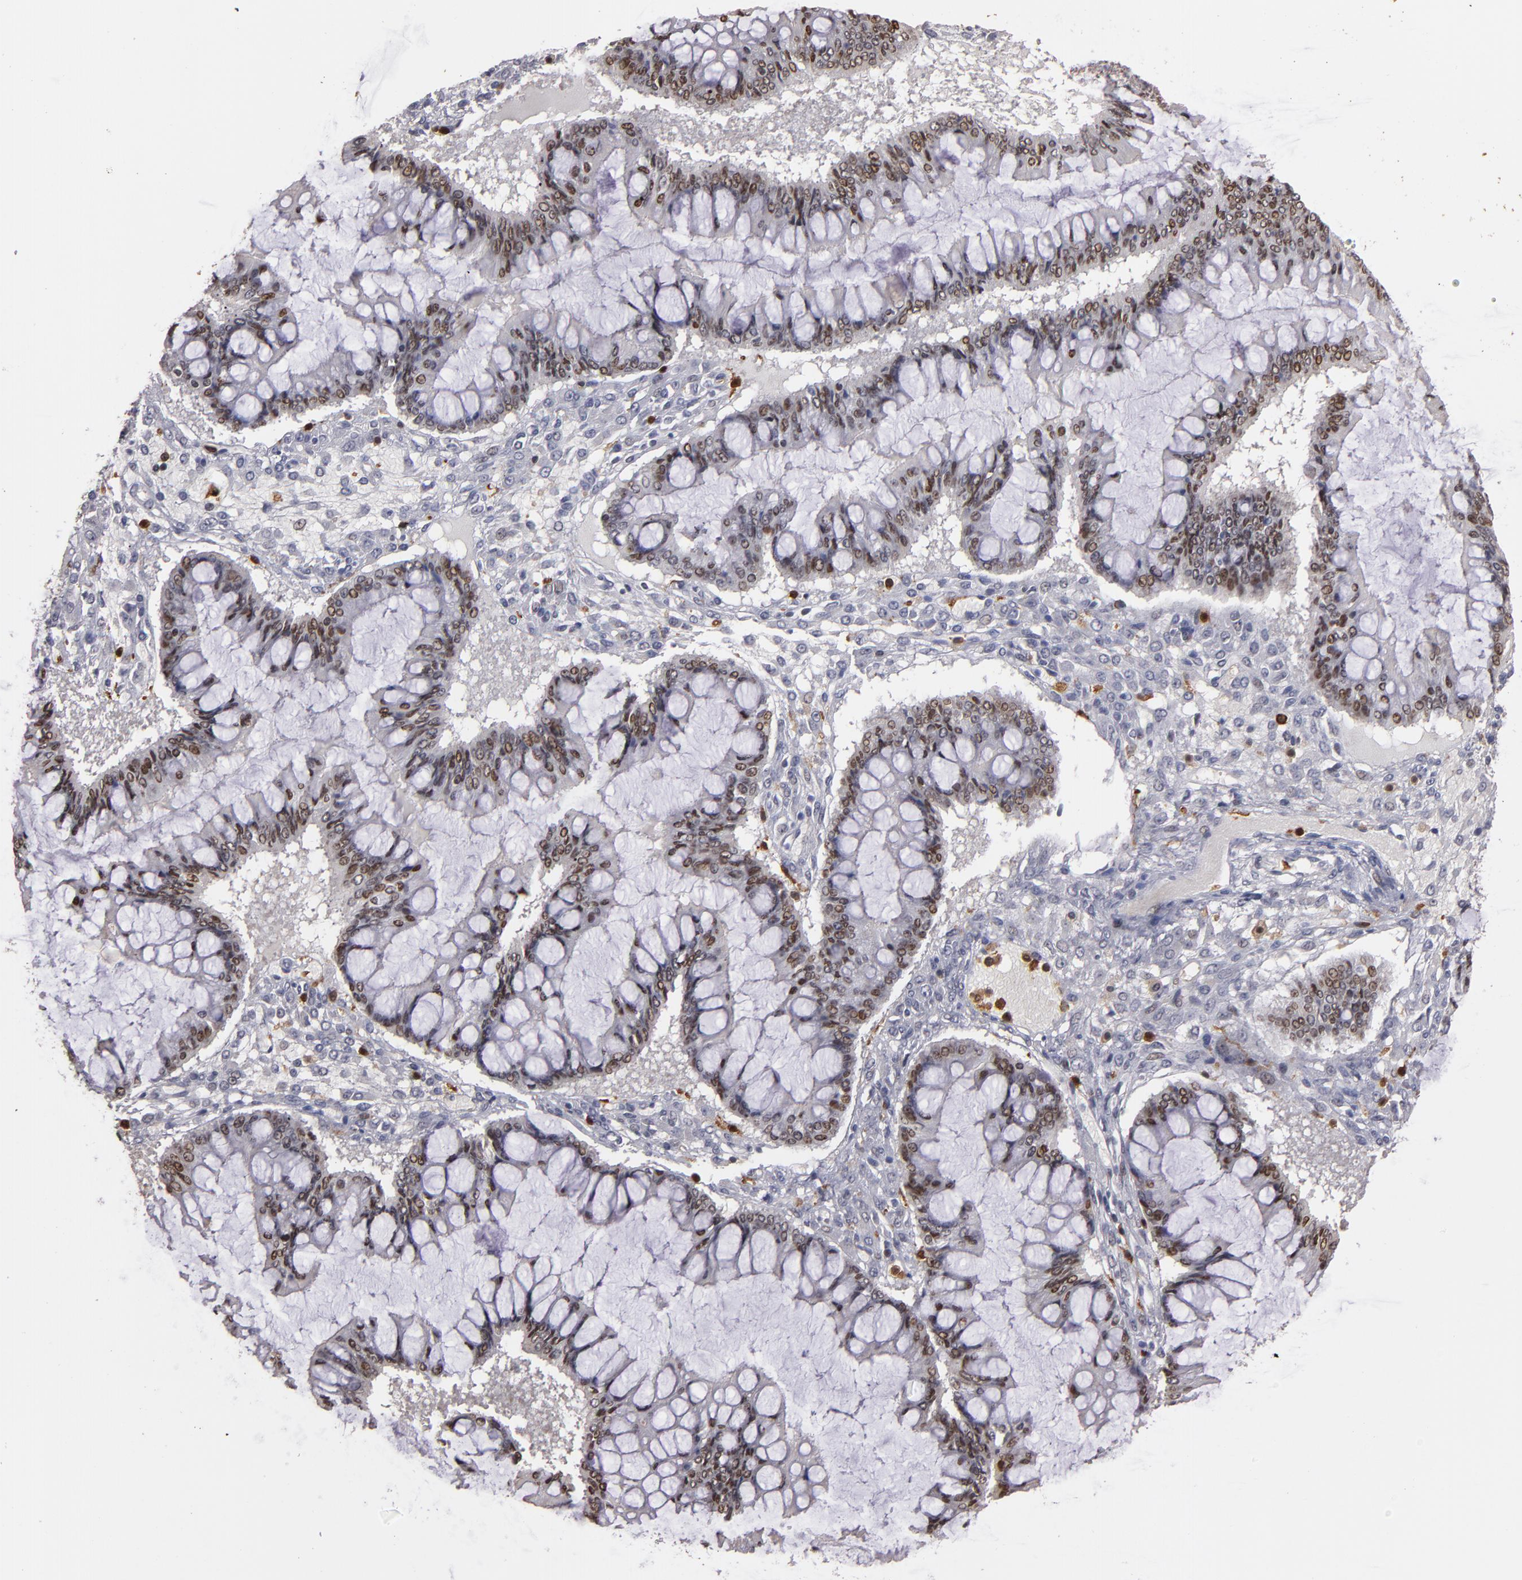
{"staining": {"intensity": "weak", "quantity": ">75%", "location": "nuclear"}, "tissue": "ovarian cancer", "cell_type": "Tumor cells", "image_type": "cancer", "snomed": [{"axis": "morphology", "description": "Cystadenocarcinoma, mucinous, NOS"}, {"axis": "topography", "description": "Ovary"}], "caption": "A low amount of weak nuclear staining is seen in approximately >75% of tumor cells in ovarian cancer tissue.", "gene": "WAS", "patient": {"sex": "female", "age": 73}}